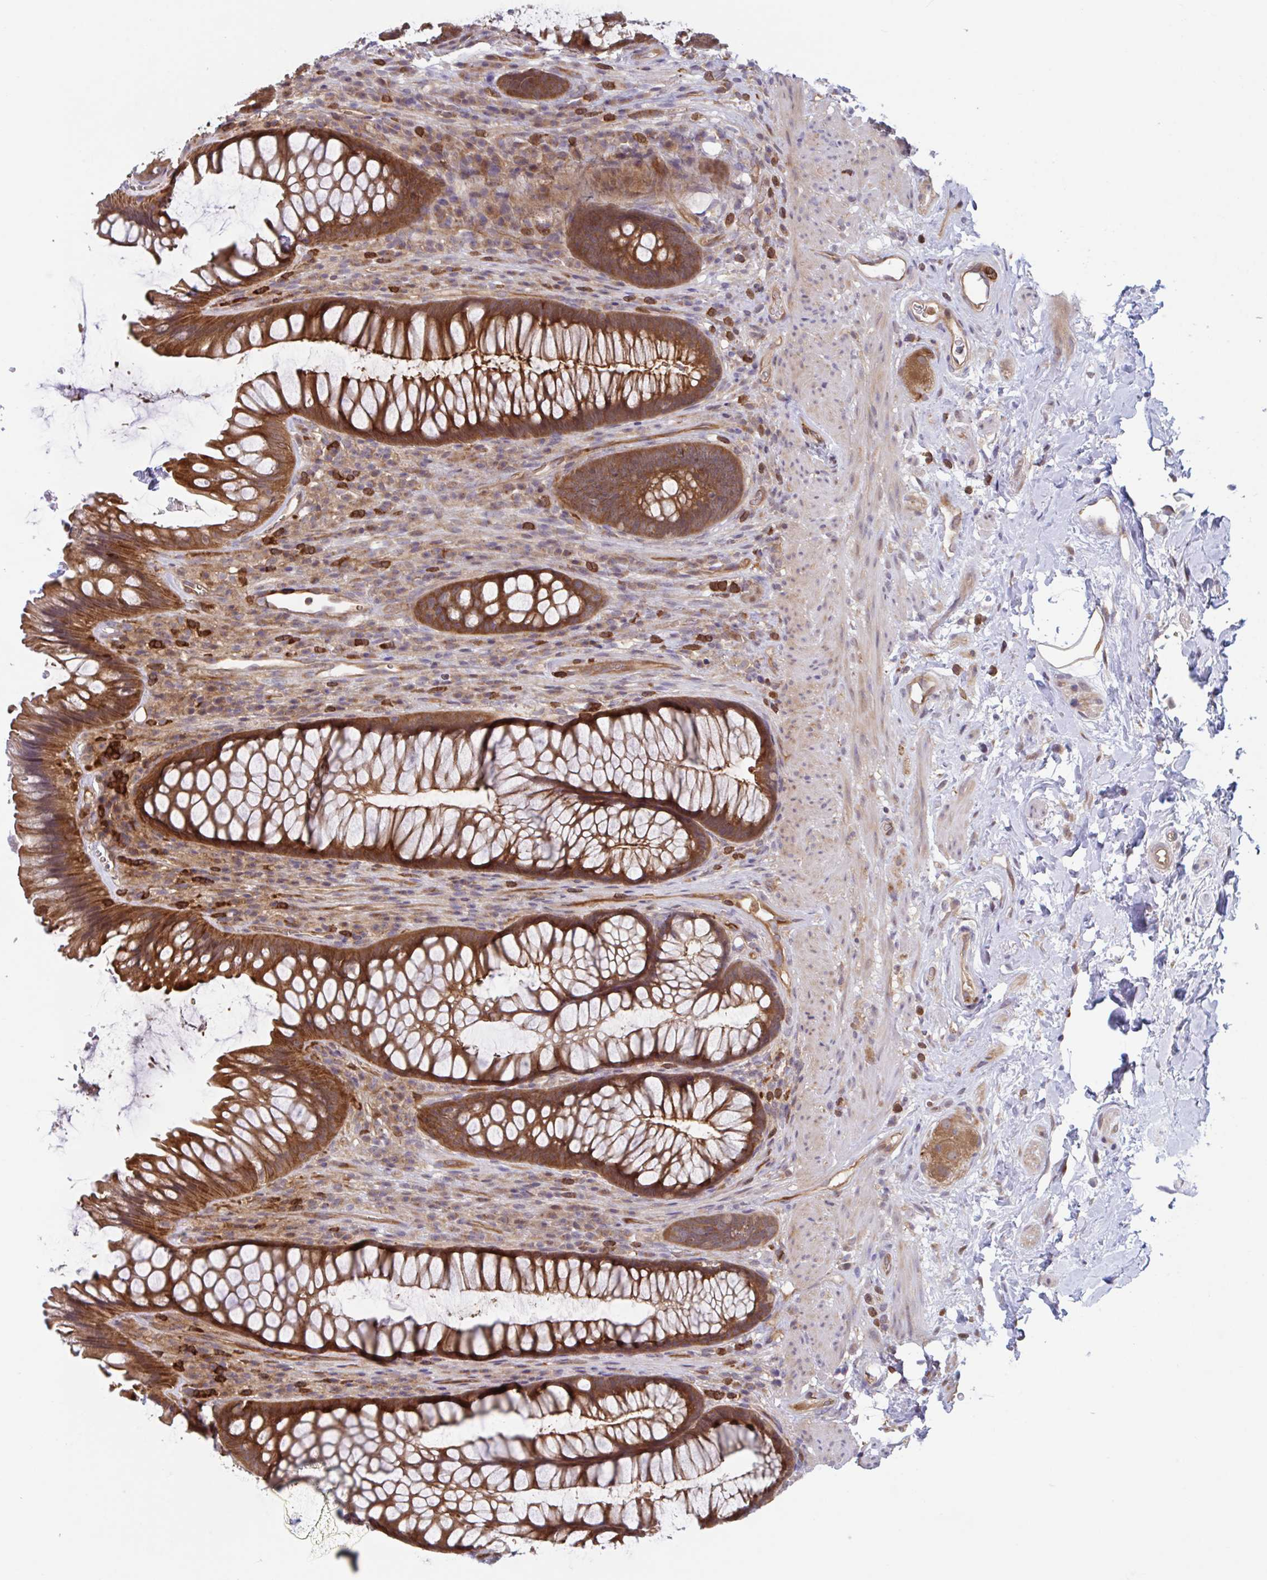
{"staining": {"intensity": "strong", "quantity": ">75%", "location": "cytoplasmic/membranous"}, "tissue": "rectum", "cell_type": "Glandular cells", "image_type": "normal", "snomed": [{"axis": "morphology", "description": "Normal tissue, NOS"}, {"axis": "topography", "description": "Rectum"}], "caption": "Immunohistochemistry staining of unremarkable rectum, which exhibits high levels of strong cytoplasmic/membranous expression in about >75% of glandular cells indicating strong cytoplasmic/membranous protein expression. The staining was performed using DAB (brown) for protein detection and nuclei were counterstained in hematoxylin (blue).", "gene": "LMNTD2", "patient": {"sex": "male", "age": 53}}